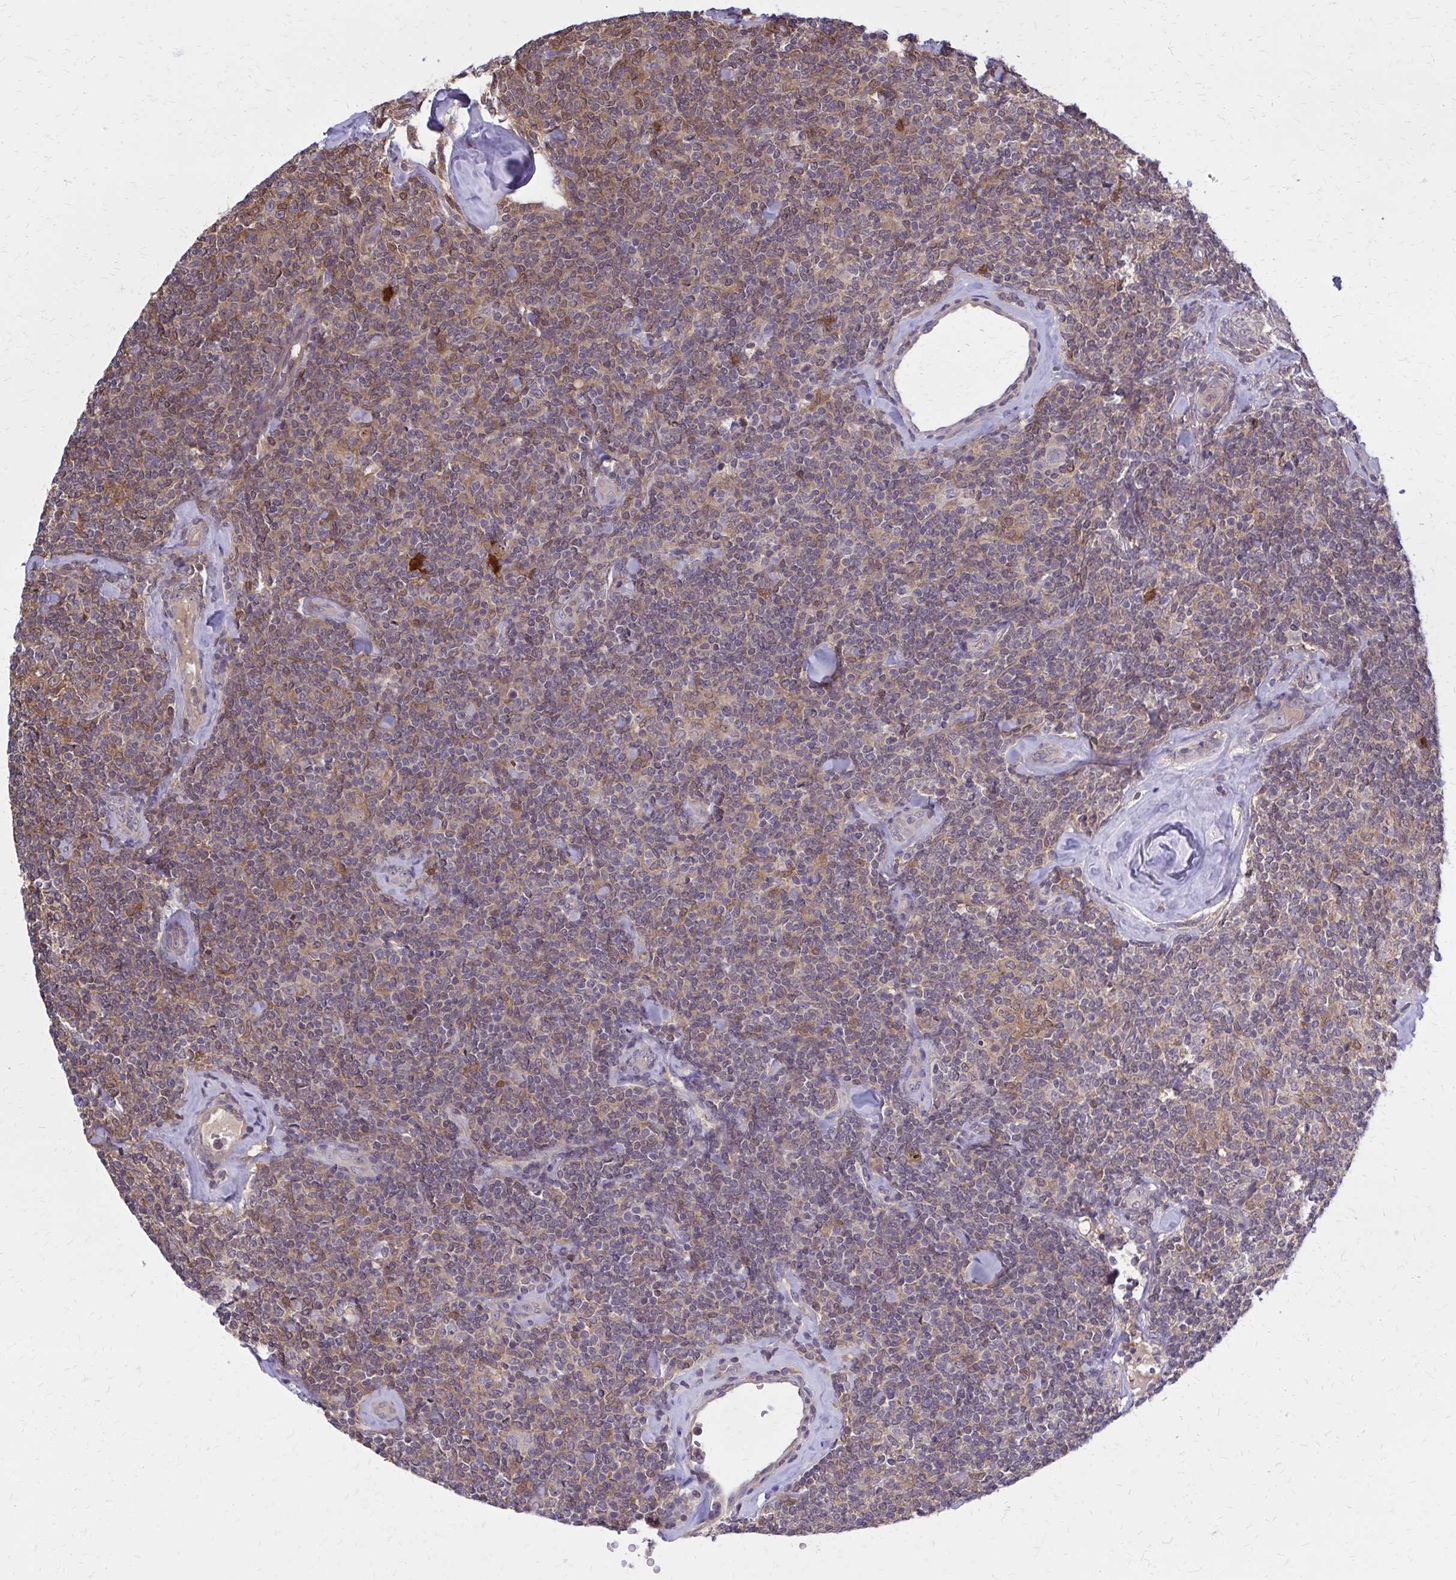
{"staining": {"intensity": "moderate", "quantity": "25%-75%", "location": "cytoplasmic/membranous"}, "tissue": "lymphoma", "cell_type": "Tumor cells", "image_type": "cancer", "snomed": [{"axis": "morphology", "description": "Malignant lymphoma, non-Hodgkin's type, Low grade"}, {"axis": "topography", "description": "Lymph node"}], "caption": "Immunohistochemistry (IHC) micrograph of neoplastic tissue: human malignant lymphoma, non-Hodgkin's type (low-grade) stained using IHC reveals medium levels of moderate protein expression localized specifically in the cytoplasmic/membranous of tumor cells, appearing as a cytoplasmic/membranous brown color.", "gene": "DBI", "patient": {"sex": "female", "age": 56}}